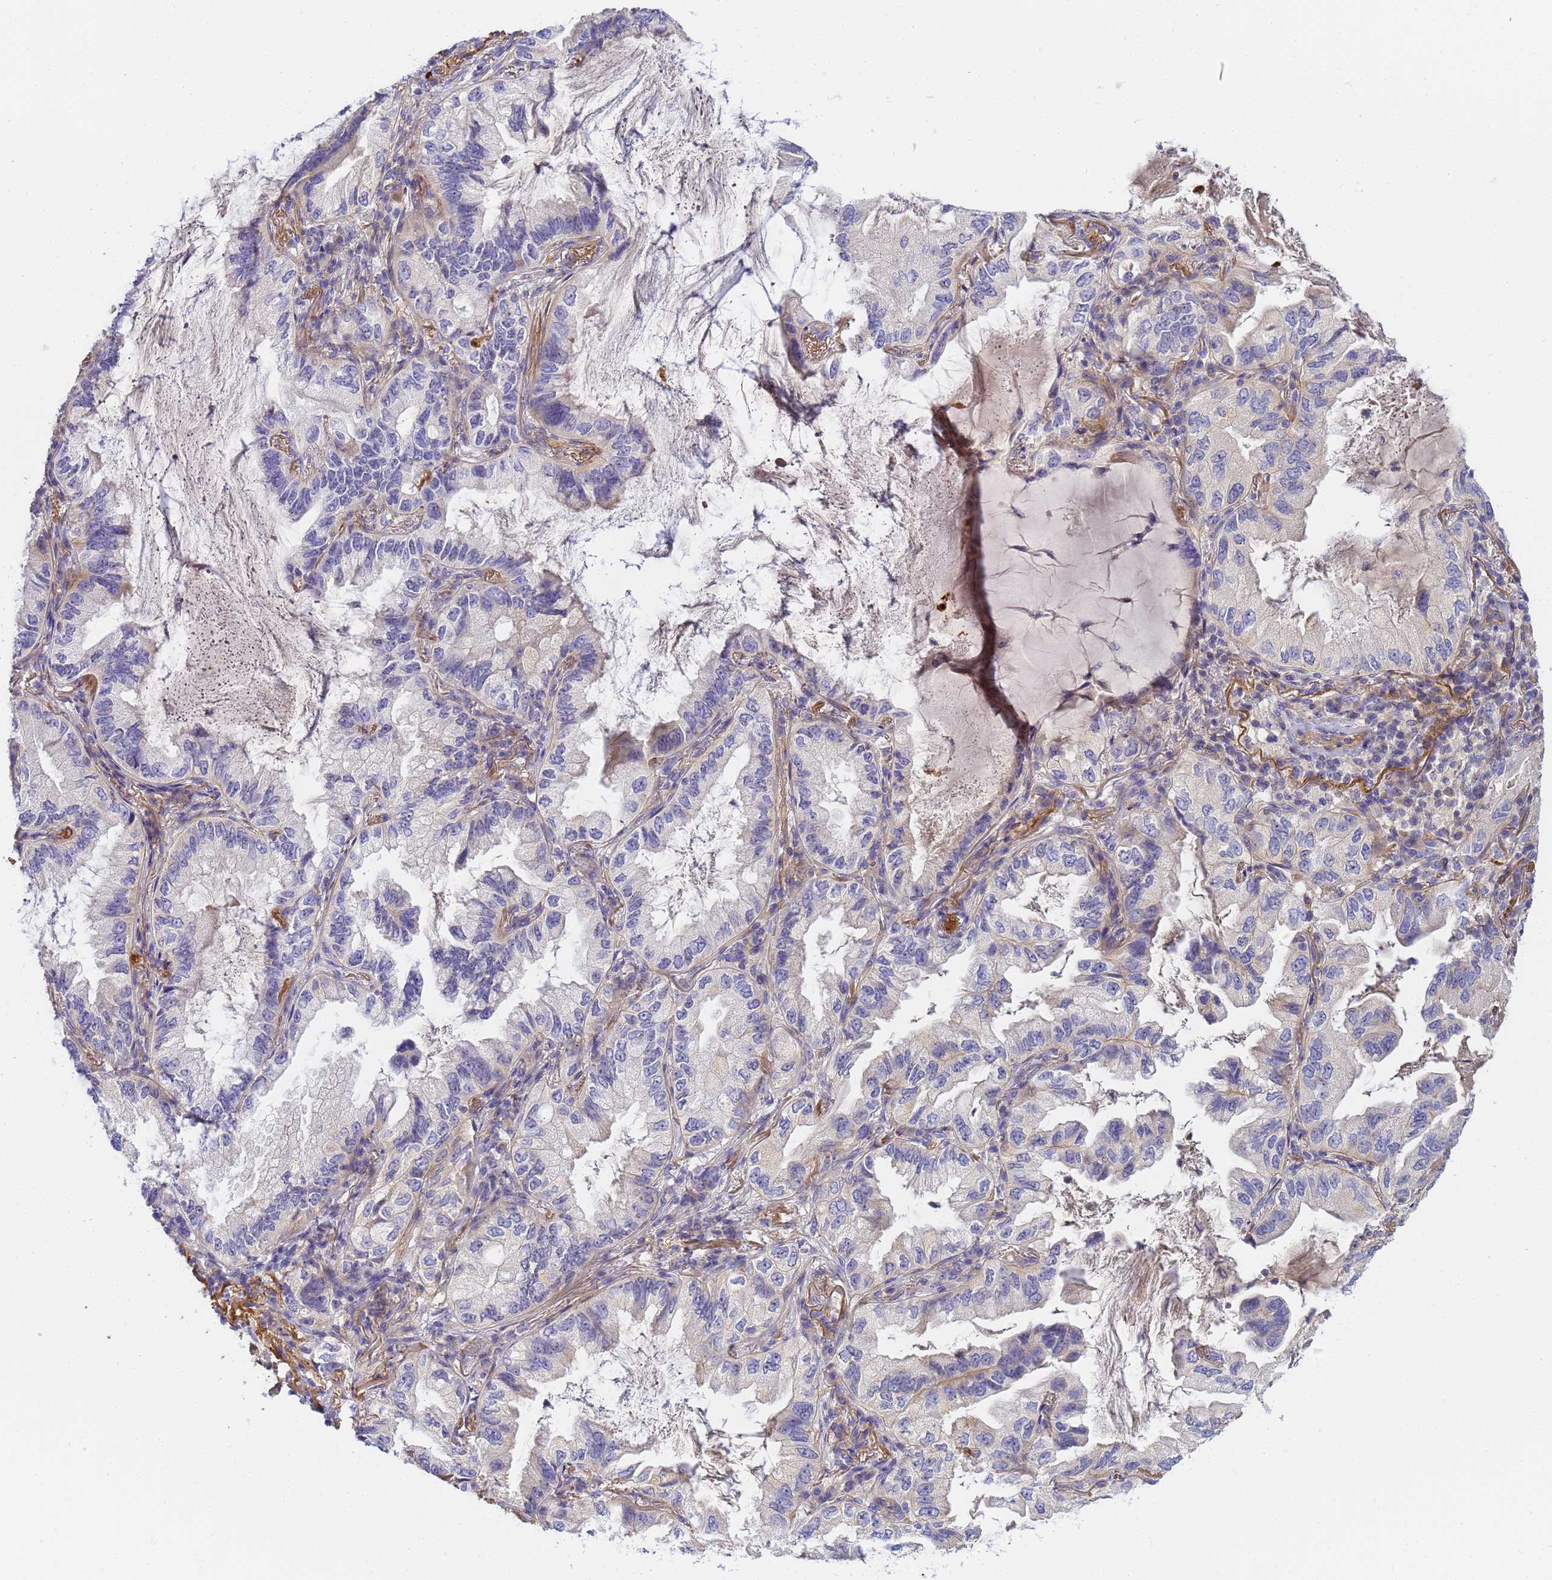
{"staining": {"intensity": "negative", "quantity": "none", "location": "none"}, "tissue": "lung cancer", "cell_type": "Tumor cells", "image_type": "cancer", "snomed": [{"axis": "morphology", "description": "Adenocarcinoma, NOS"}, {"axis": "topography", "description": "Lung"}], "caption": "Tumor cells are negative for protein expression in human lung cancer. (Brightfield microscopy of DAB immunohistochemistry (IHC) at high magnification).", "gene": "MYL12A", "patient": {"sex": "female", "age": 69}}